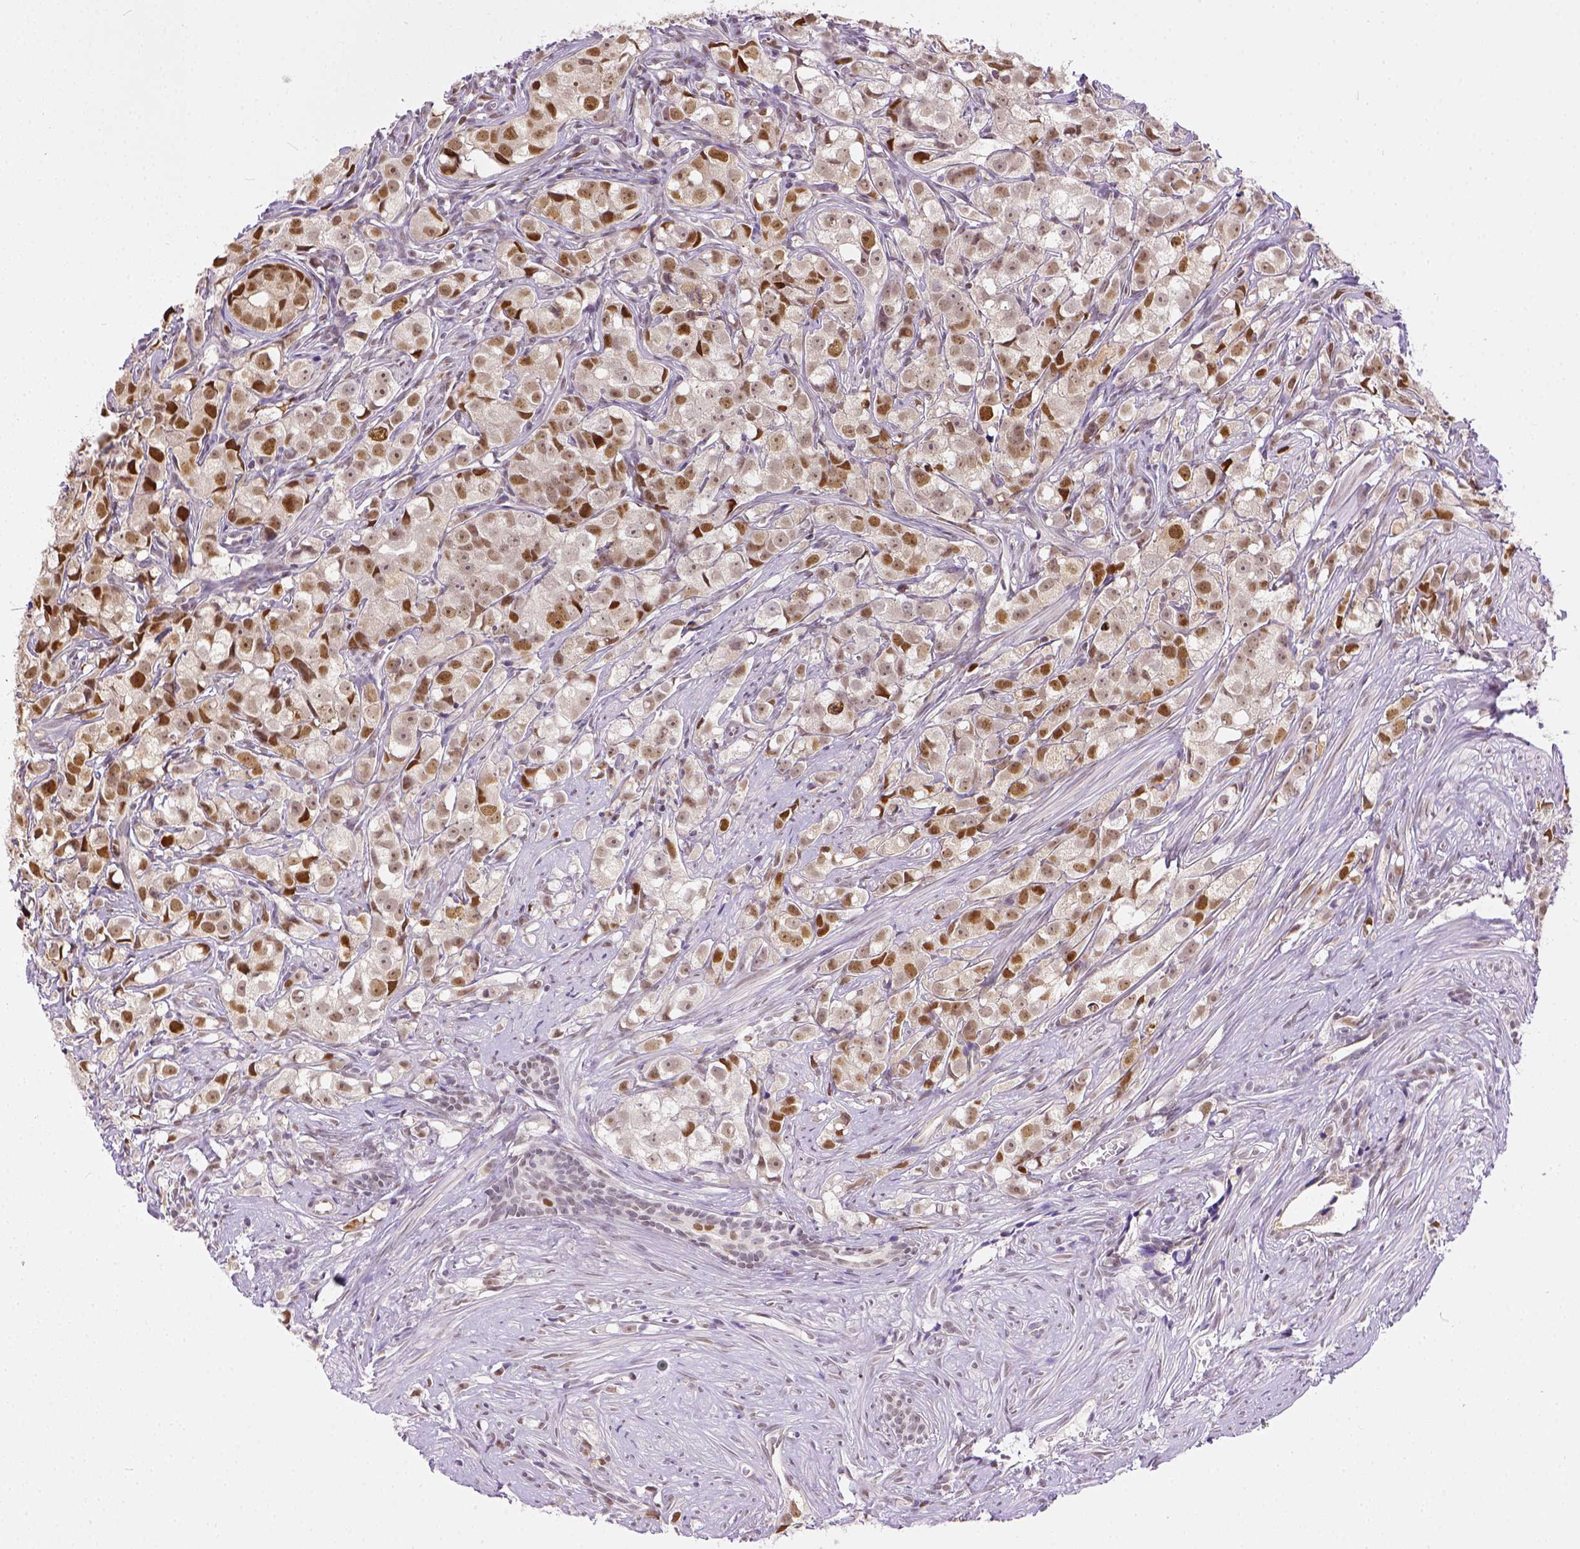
{"staining": {"intensity": "moderate", "quantity": ">75%", "location": "nuclear"}, "tissue": "prostate cancer", "cell_type": "Tumor cells", "image_type": "cancer", "snomed": [{"axis": "morphology", "description": "Adenocarcinoma, High grade"}, {"axis": "topography", "description": "Prostate"}], "caption": "This histopathology image reveals prostate cancer stained with immunohistochemistry to label a protein in brown. The nuclear of tumor cells show moderate positivity for the protein. Nuclei are counter-stained blue.", "gene": "ERCC1", "patient": {"sex": "male", "age": 68}}